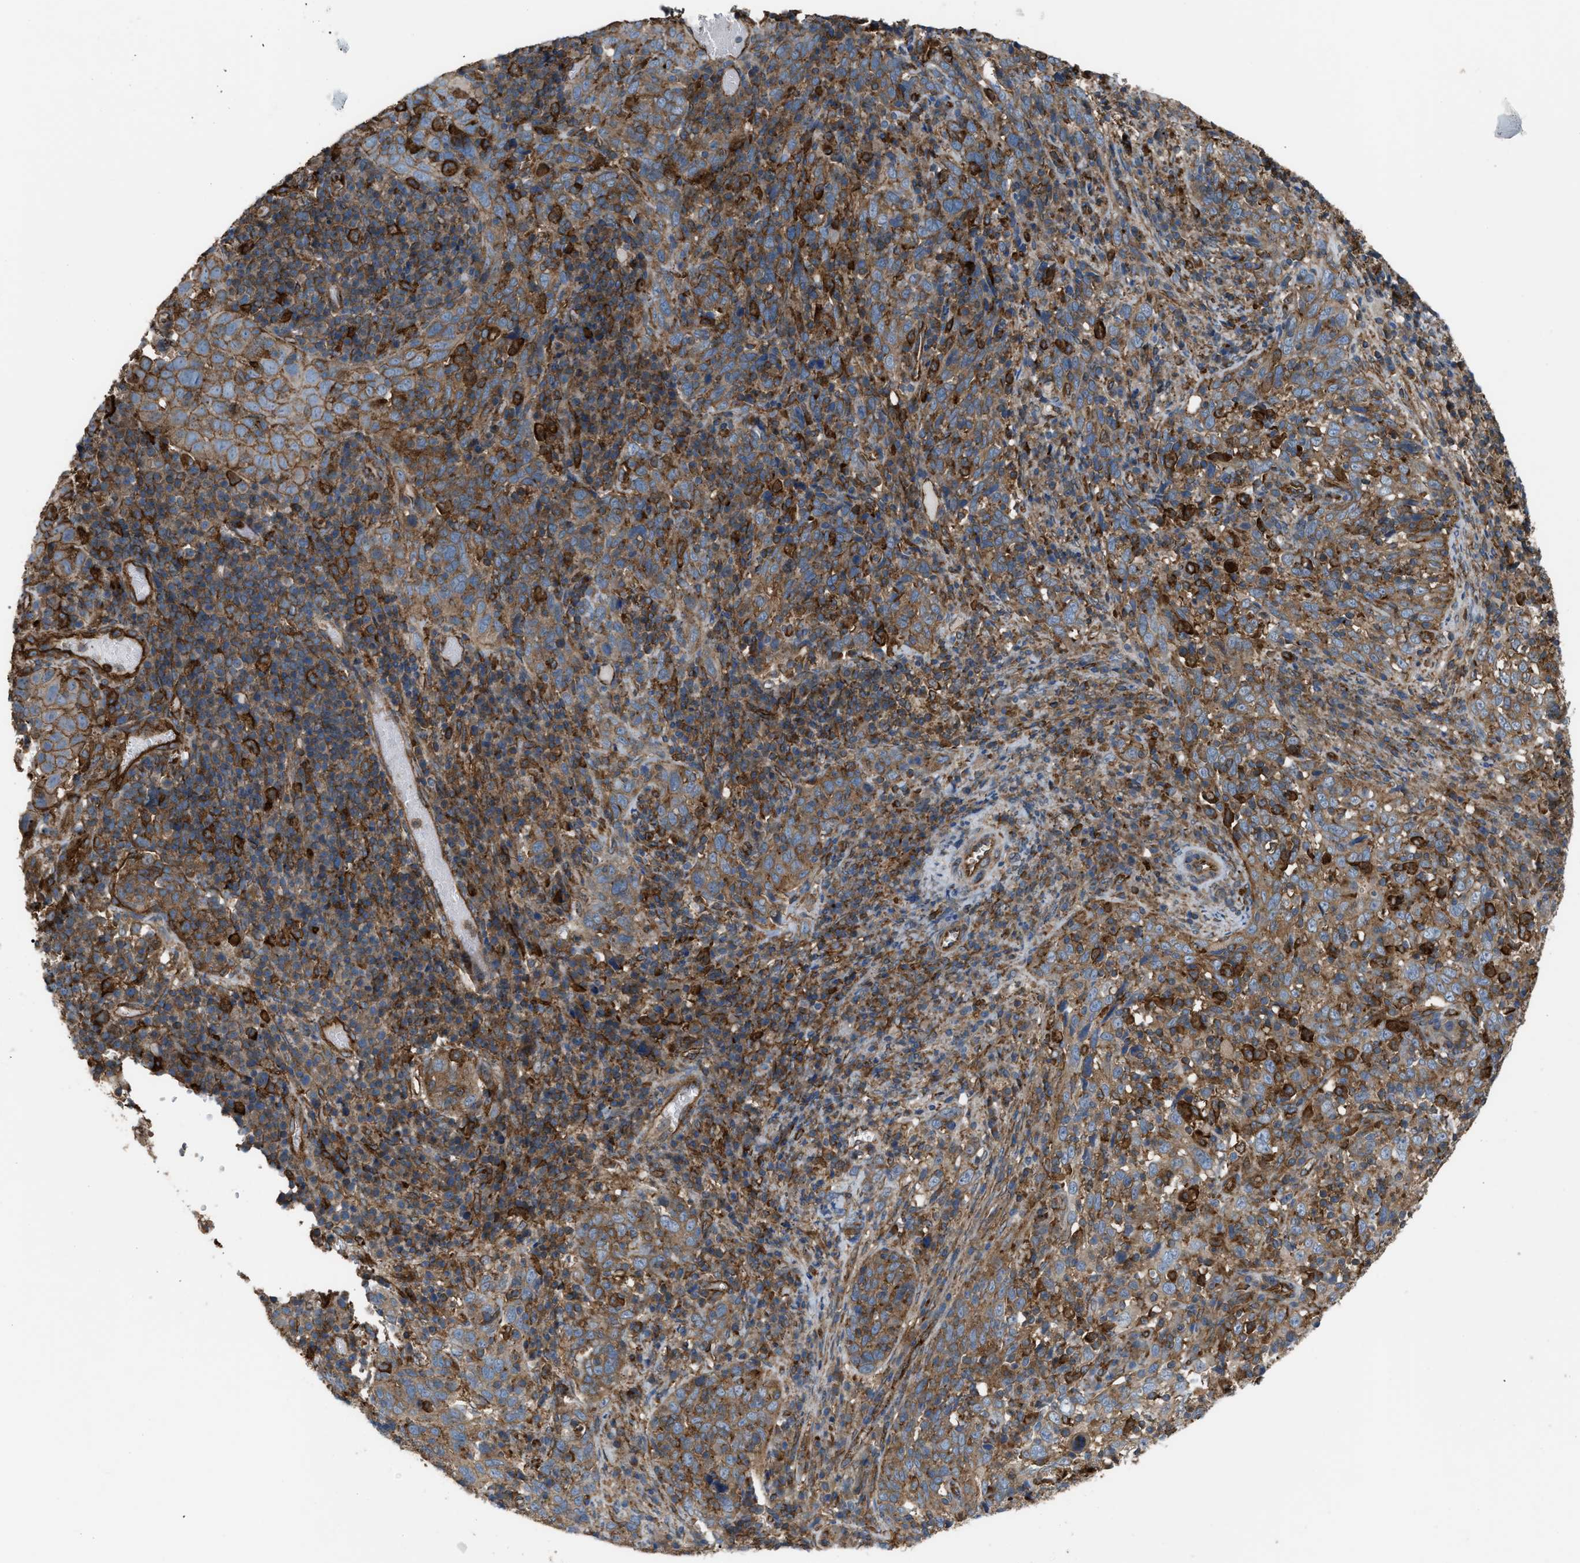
{"staining": {"intensity": "moderate", "quantity": ">75%", "location": "cytoplasmic/membranous"}, "tissue": "cervical cancer", "cell_type": "Tumor cells", "image_type": "cancer", "snomed": [{"axis": "morphology", "description": "Squamous cell carcinoma, NOS"}, {"axis": "topography", "description": "Cervix"}], "caption": "Moderate cytoplasmic/membranous staining for a protein is present in about >75% of tumor cells of cervical squamous cell carcinoma using immunohistochemistry (IHC).", "gene": "PICALM", "patient": {"sex": "female", "age": 46}}